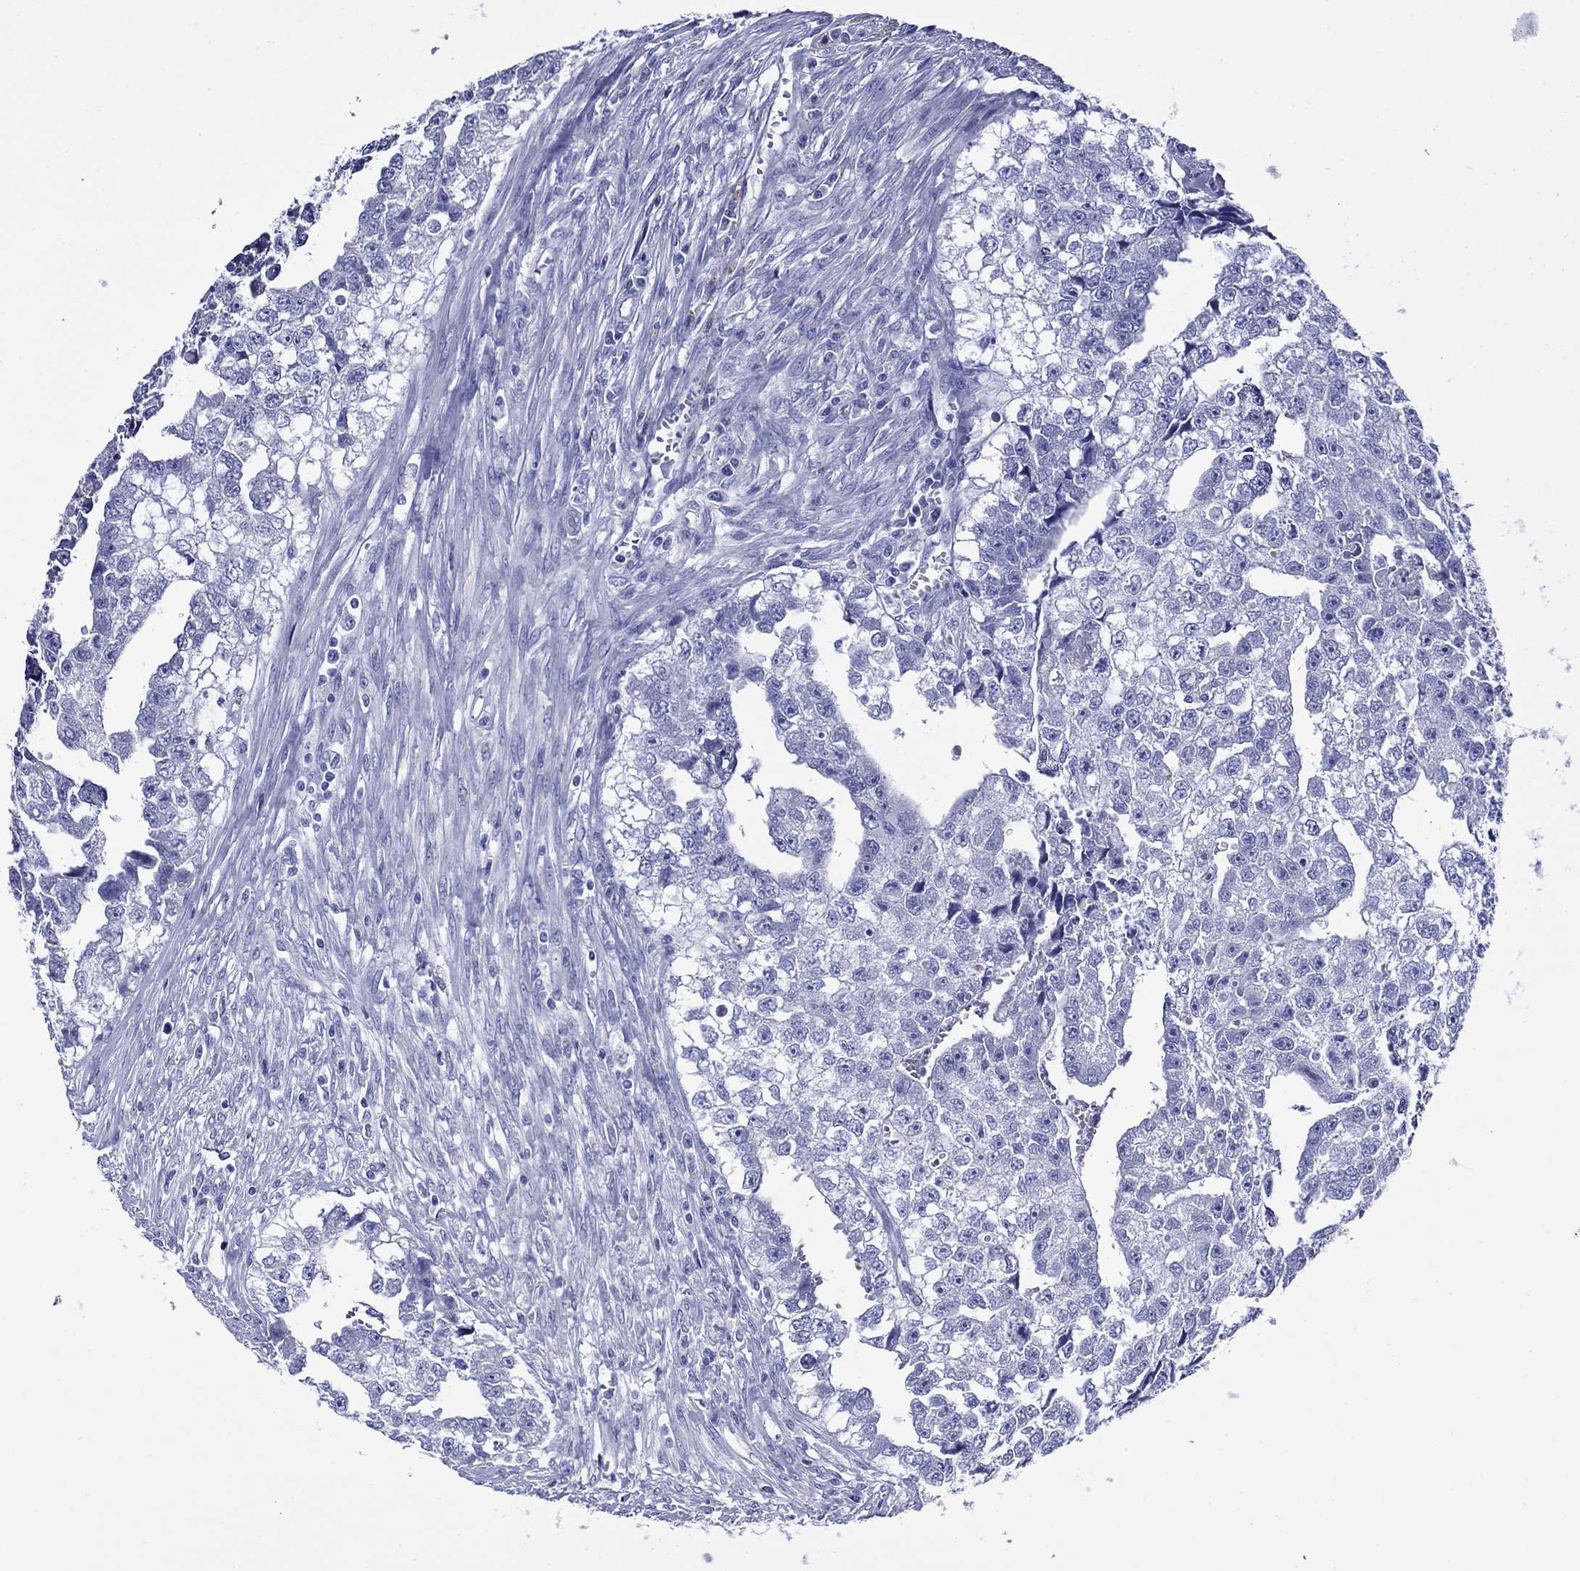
{"staining": {"intensity": "negative", "quantity": "none", "location": "none"}, "tissue": "testis cancer", "cell_type": "Tumor cells", "image_type": "cancer", "snomed": [{"axis": "morphology", "description": "Carcinoma, Embryonal, NOS"}, {"axis": "morphology", "description": "Teratoma, malignant, NOS"}, {"axis": "topography", "description": "Testis"}], "caption": "IHC photomicrograph of testis embryonal carcinoma stained for a protein (brown), which displays no positivity in tumor cells.", "gene": "GIP", "patient": {"sex": "male", "age": 44}}